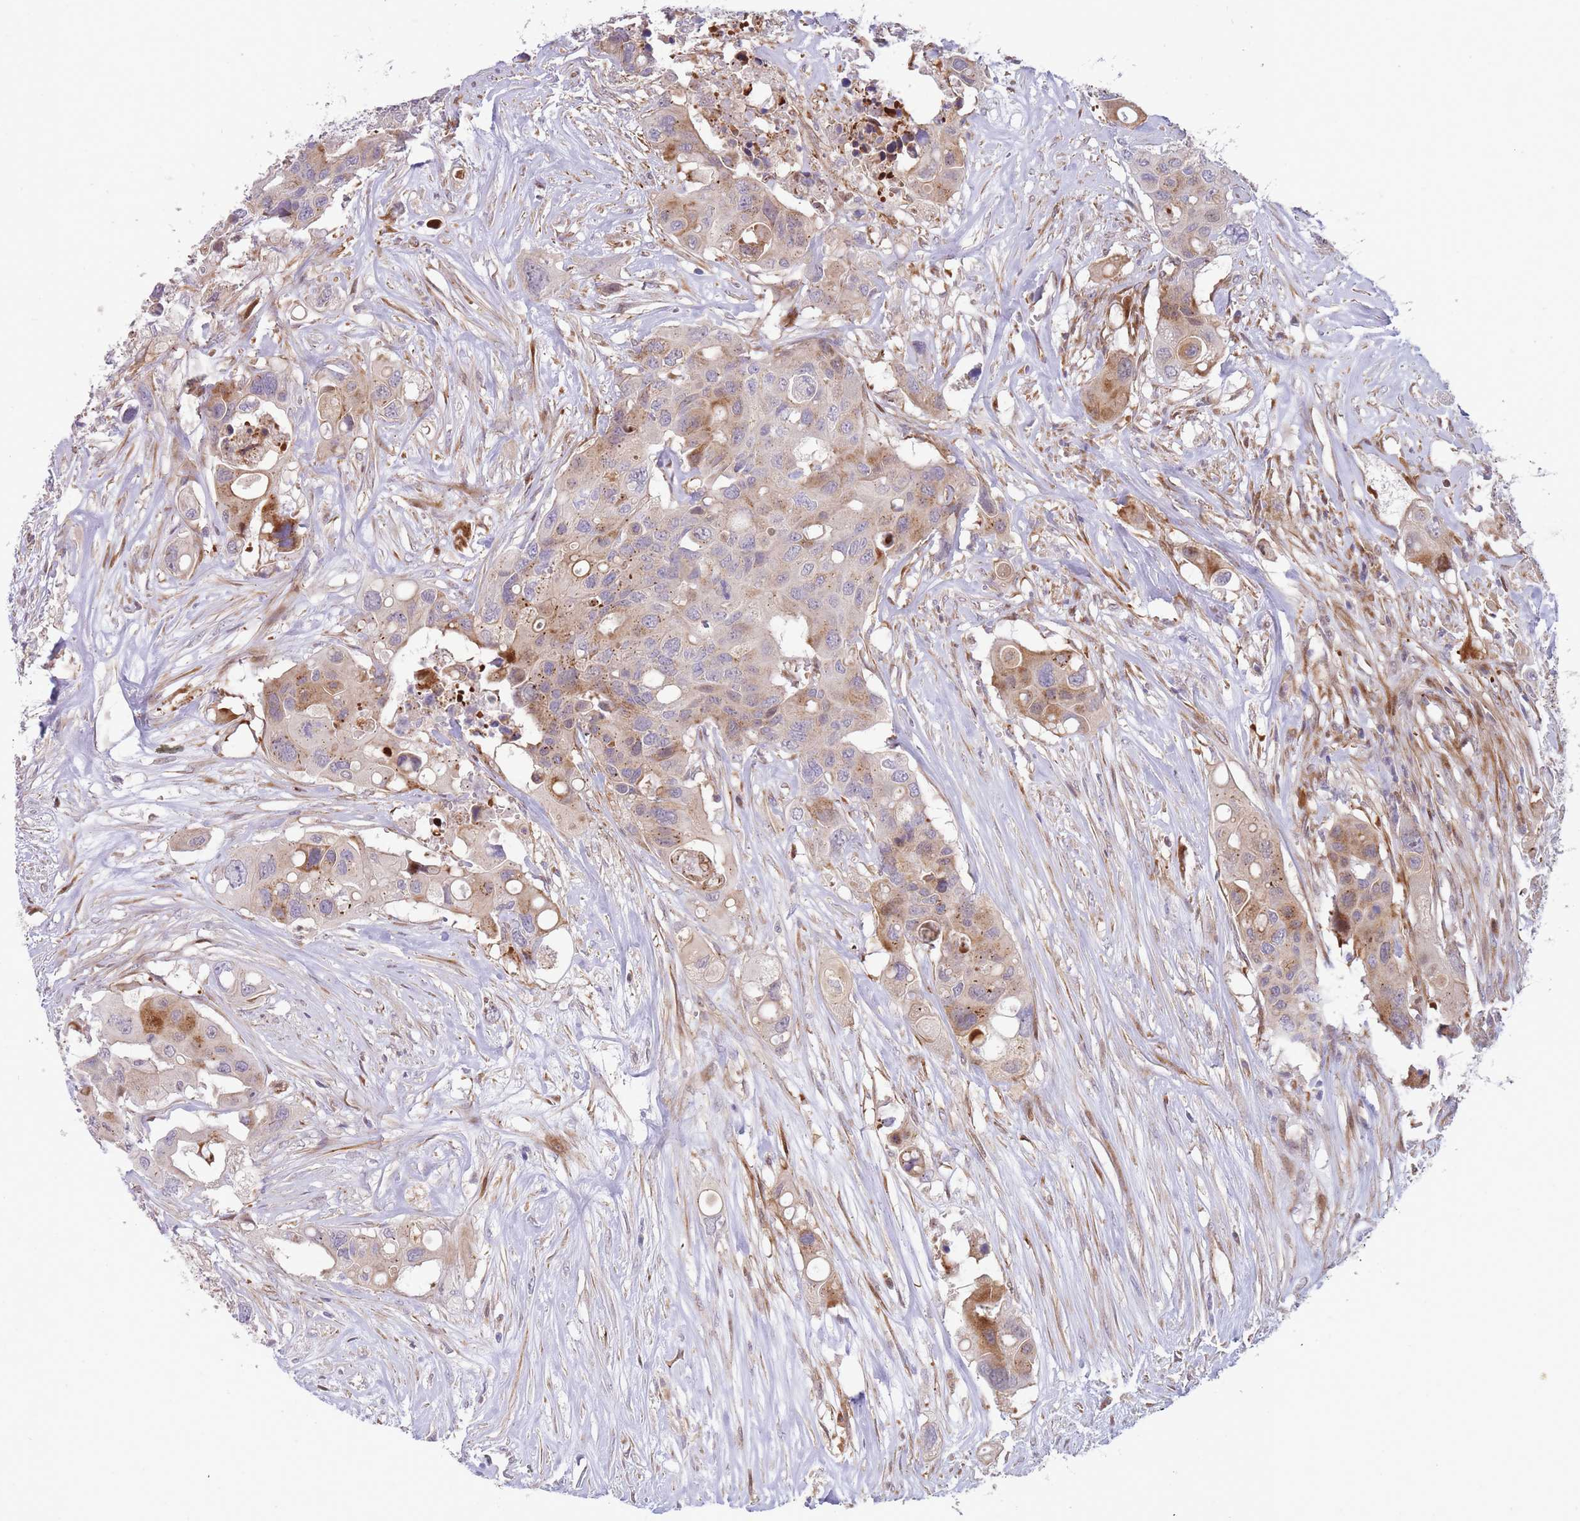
{"staining": {"intensity": "moderate", "quantity": "25%-75%", "location": "cytoplasmic/membranous"}, "tissue": "colorectal cancer", "cell_type": "Tumor cells", "image_type": "cancer", "snomed": [{"axis": "morphology", "description": "Adenocarcinoma, NOS"}, {"axis": "topography", "description": "Colon"}], "caption": "Tumor cells reveal moderate cytoplasmic/membranous positivity in about 25%-75% of cells in colorectal adenocarcinoma.", "gene": "ATP5MC2", "patient": {"sex": "male", "age": 77}}